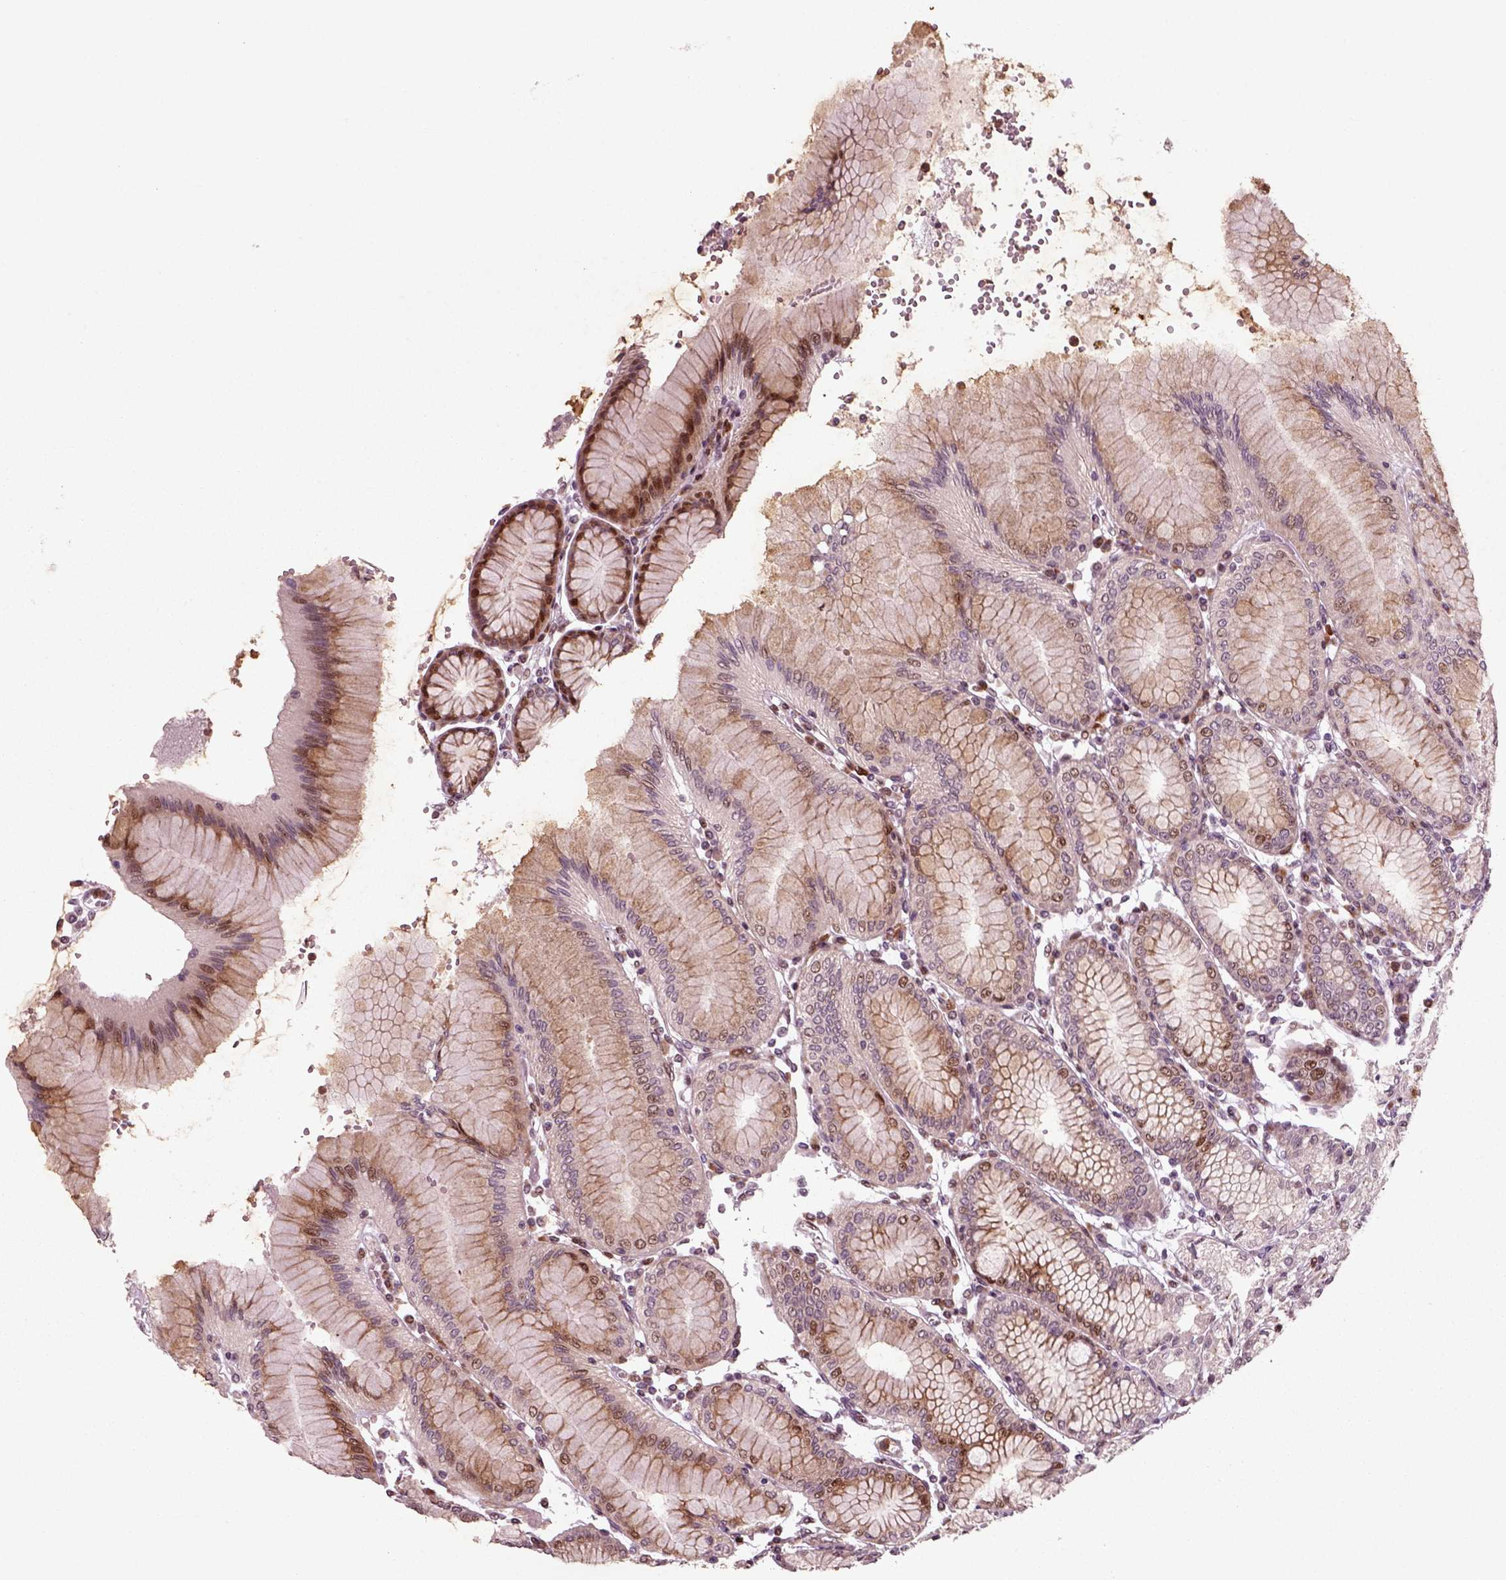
{"staining": {"intensity": "strong", "quantity": "<25%", "location": "nuclear"}, "tissue": "stomach", "cell_type": "Glandular cells", "image_type": "normal", "snomed": [{"axis": "morphology", "description": "Normal tissue, NOS"}, {"axis": "topography", "description": "Skeletal muscle"}, {"axis": "topography", "description": "Stomach"}], "caption": "The immunohistochemical stain highlights strong nuclear expression in glandular cells of unremarkable stomach.", "gene": "CDC14A", "patient": {"sex": "female", "age": 57}}